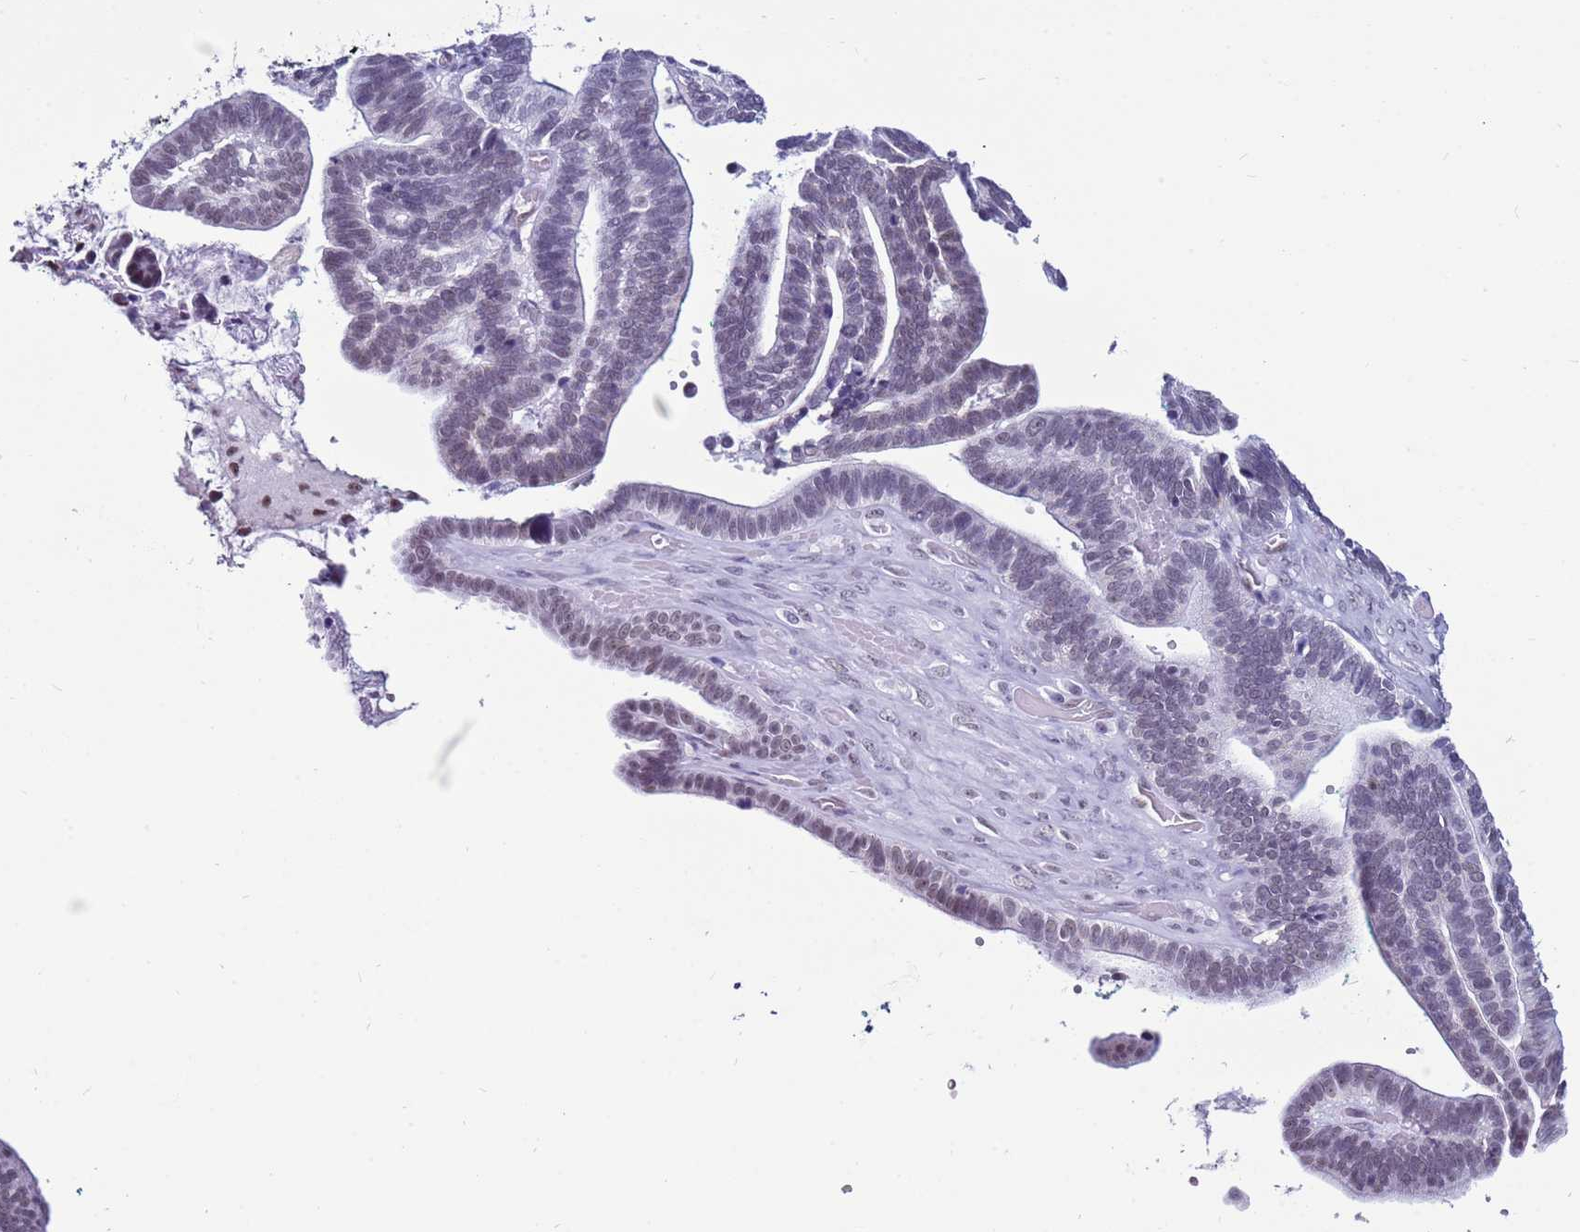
{"staining": {"intensity": "weak", "quantity": "<25%", "location": "nuclear"}, "tissue": "ovarian cancer", "cell_type": "Tumor cells", "image_type": "cancer", "snomed": [{"axis": "morphology", "description": "Cystadenocarcinoma, serous, NOS"}, {"axis": "topography", "description": "Ovary"}], "caption": "Human ovarian cancer stained for a protein using immunohistochemistry (IHC) demonstrates no positivity in tumor cells.", "gene": "DHX15", "patient": {"sex": "female", "age": 56}}